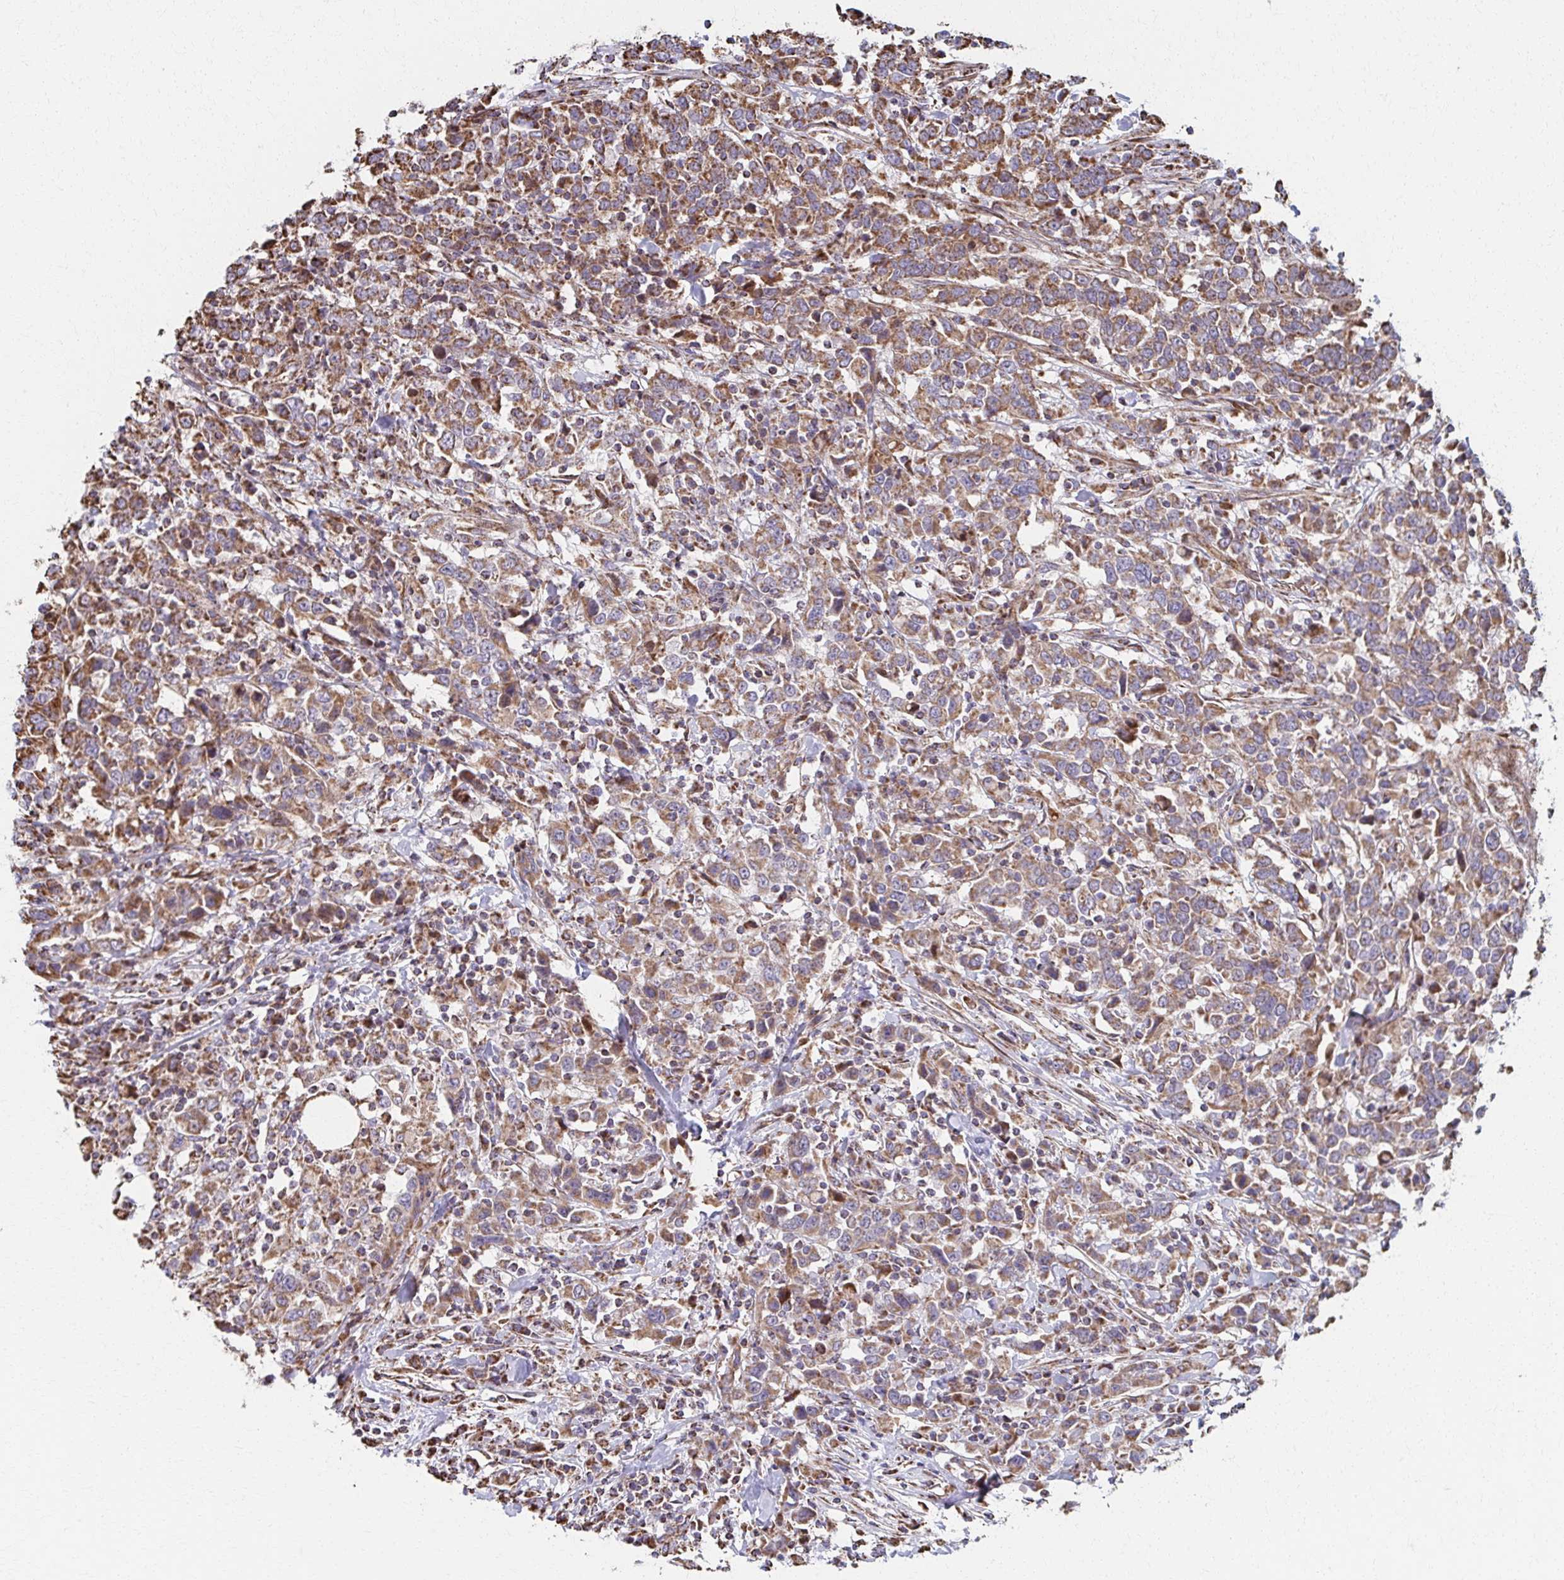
{"staining": {"intensity": "moderate", "quantity": ">75%", "location": "cytoplasmic/membranous"}, "tissue": "urothelial cancer", "cell_type": "Tumor cells", "image_type": "cancer", "snomed": [{"axis": "morphology", "description": "Urothelial carcinoma, High grade"}, {"axis": "topography", "description": "Urinary bladder"}], "caption": "Human urothelial cancer stained with a protein marker reveals moderate staining in tumor cells.", "gene": "SAT1", "patient": {"sex": "male", "age": 61}}